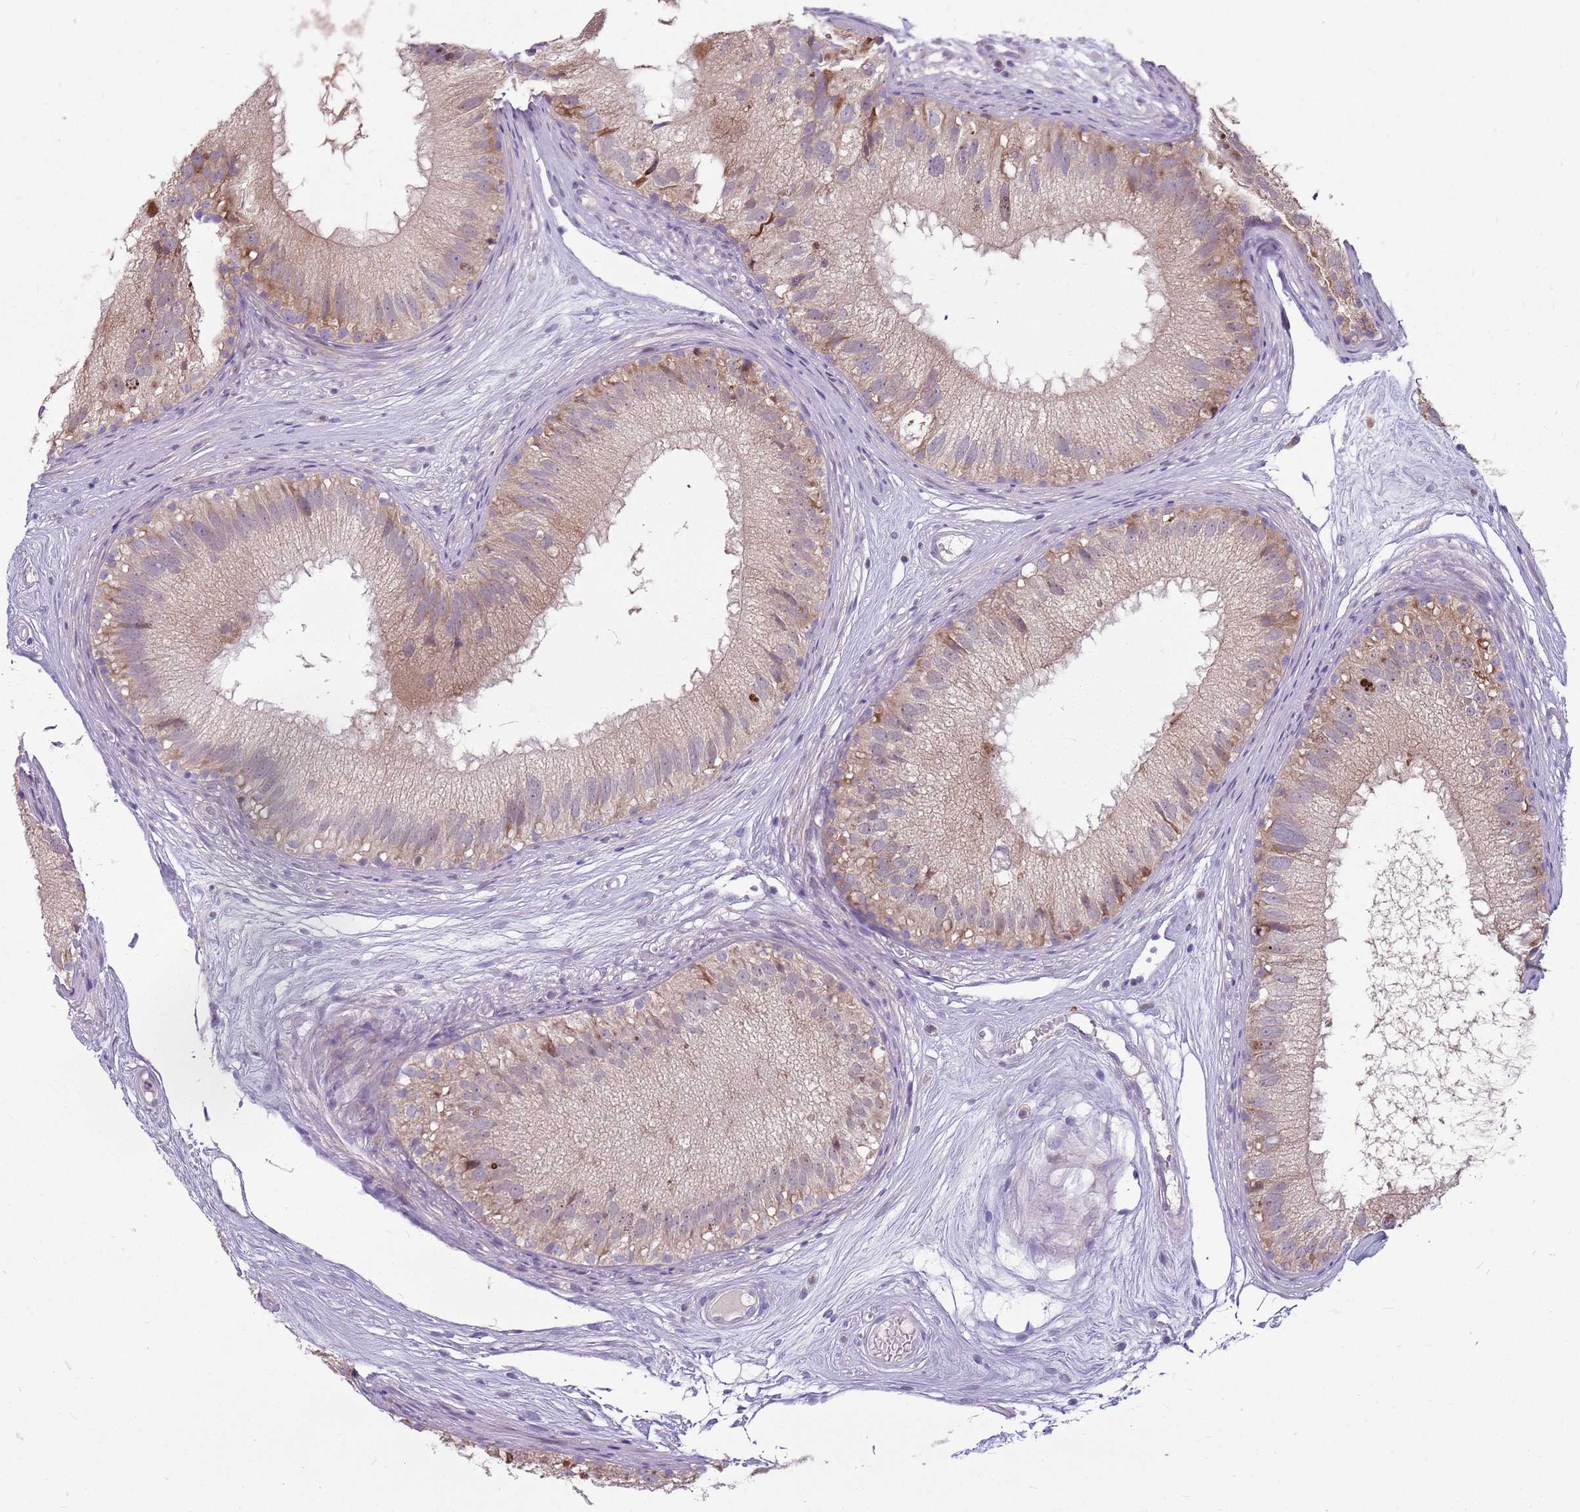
{"staining": {"intensity": "moderate", "quantity": "<25%", "location": "cytoplasmic/membranous"}, "tissue": "epididymis", "cell_type": "Glandular cells", "image_type": "normal", "snomed": [{"axis": "morphology", "description": "Normal tissue, NOS"}, {"axis": "topography", "description": "Epididymis"}], "caption": "IHC image of normal epididymis stained for a protein (brown), which demonstrates low levels of moderate cytoplasmic/membranous positivity in about <25% of glandular cells.", "gene": "PPP1R27", "patient": {"sex": "male", "age": 77}}